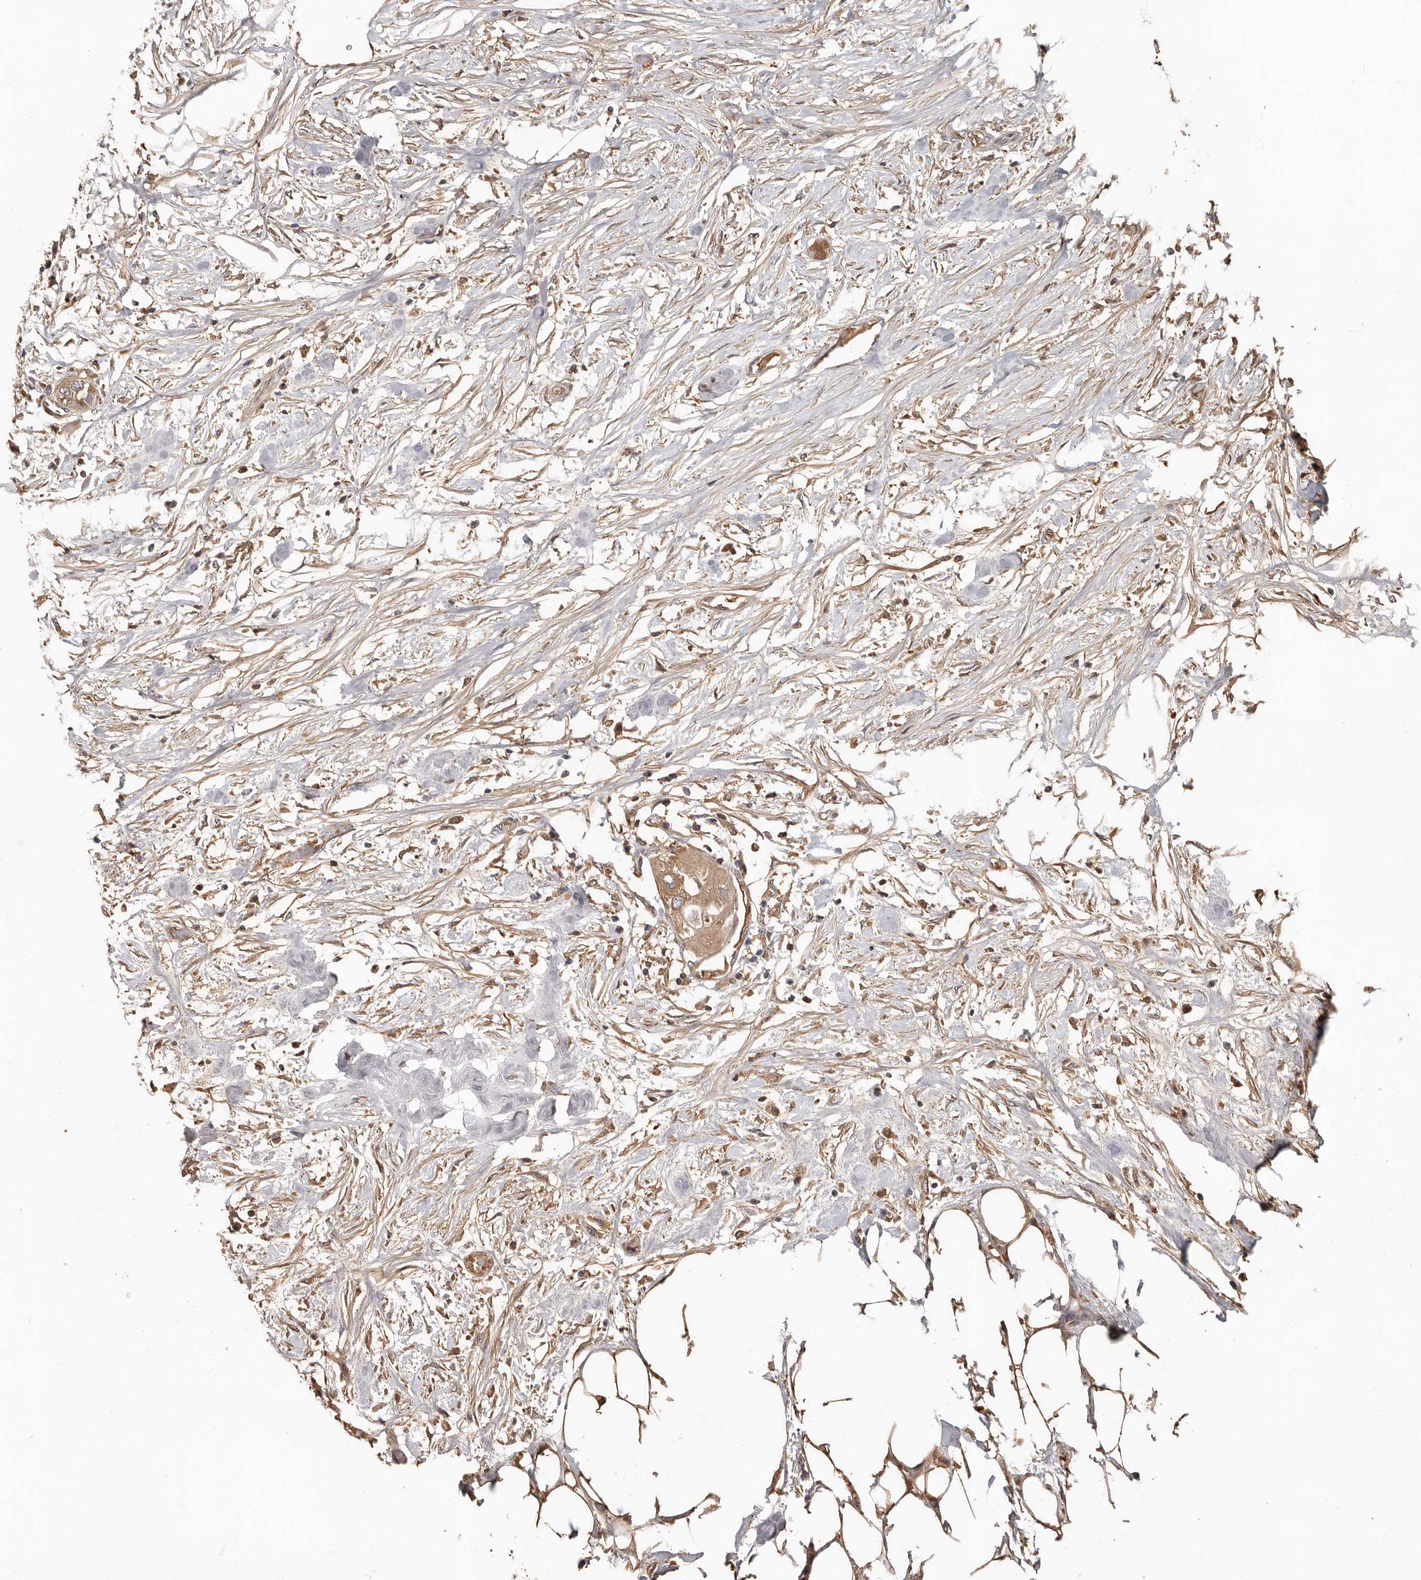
{"staining": {"intensity": "weak", "quantity": ">75%", "location": "cytoplasmic/membranous"}, "tissue": "urothelial cancer", "cell_type": "Tumor cells", "image_type": "cancer", "snomed": [{"axis": "morphology", "description": "Urothelial carcinoma, High grade"}, {"axis": "topography", "description": "Urinary bladder"}], "caption": "Protein analysis of urothelial cancer tissue demonstrates weak cytoplasmic/membranous expression in approximately >75% of tumor cells. (DAB (3,3'-diaminobenzidine) IHC with brightfield microscopy, high magnification).", "gene": "LRGUK", "patient": {"sex": "male", "age": 64}}